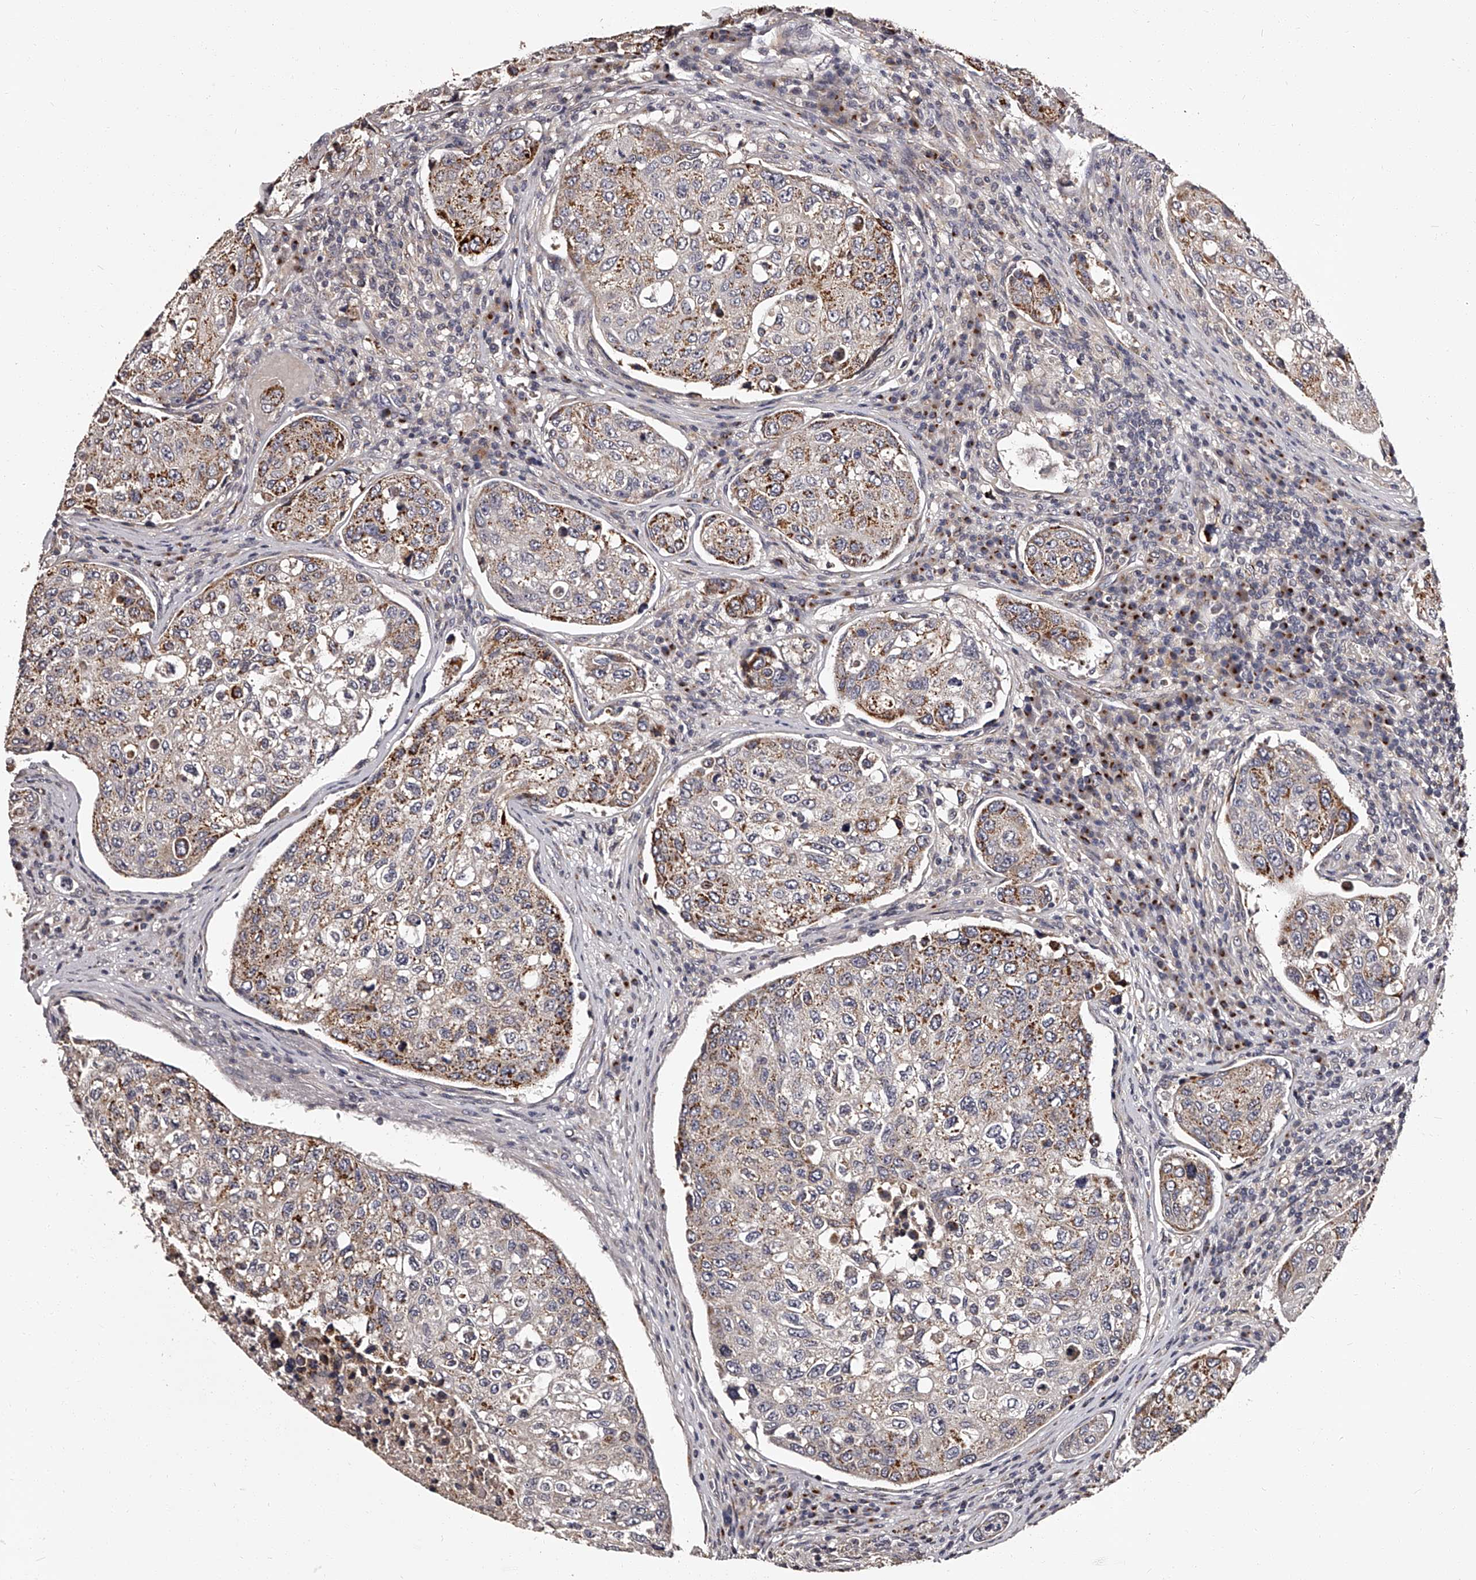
{"staining": {"intensity": "strong", "quantity": "25%-75%", "location": "cytoplasmic/membranous"}, "tissue": "urothelial cancer", "cell_type": "Tumor cells", "image_type": "cancer", "snomed": [{"axis": "morphology", "description": "Urothelial carcinoma, High grade"}, {"axis": "topography", "description": "Lymph node"}, {"axis": "topography", "description": "Urinary bladder"}], "caption": "The micrograph displays staining of urothelial cancer, revealing strong cytoplasmic/membranous protein expression (brown color) within tumor cells.", "gene": "RSC1A1", "patient": {"sex": "male", "age": 51}}